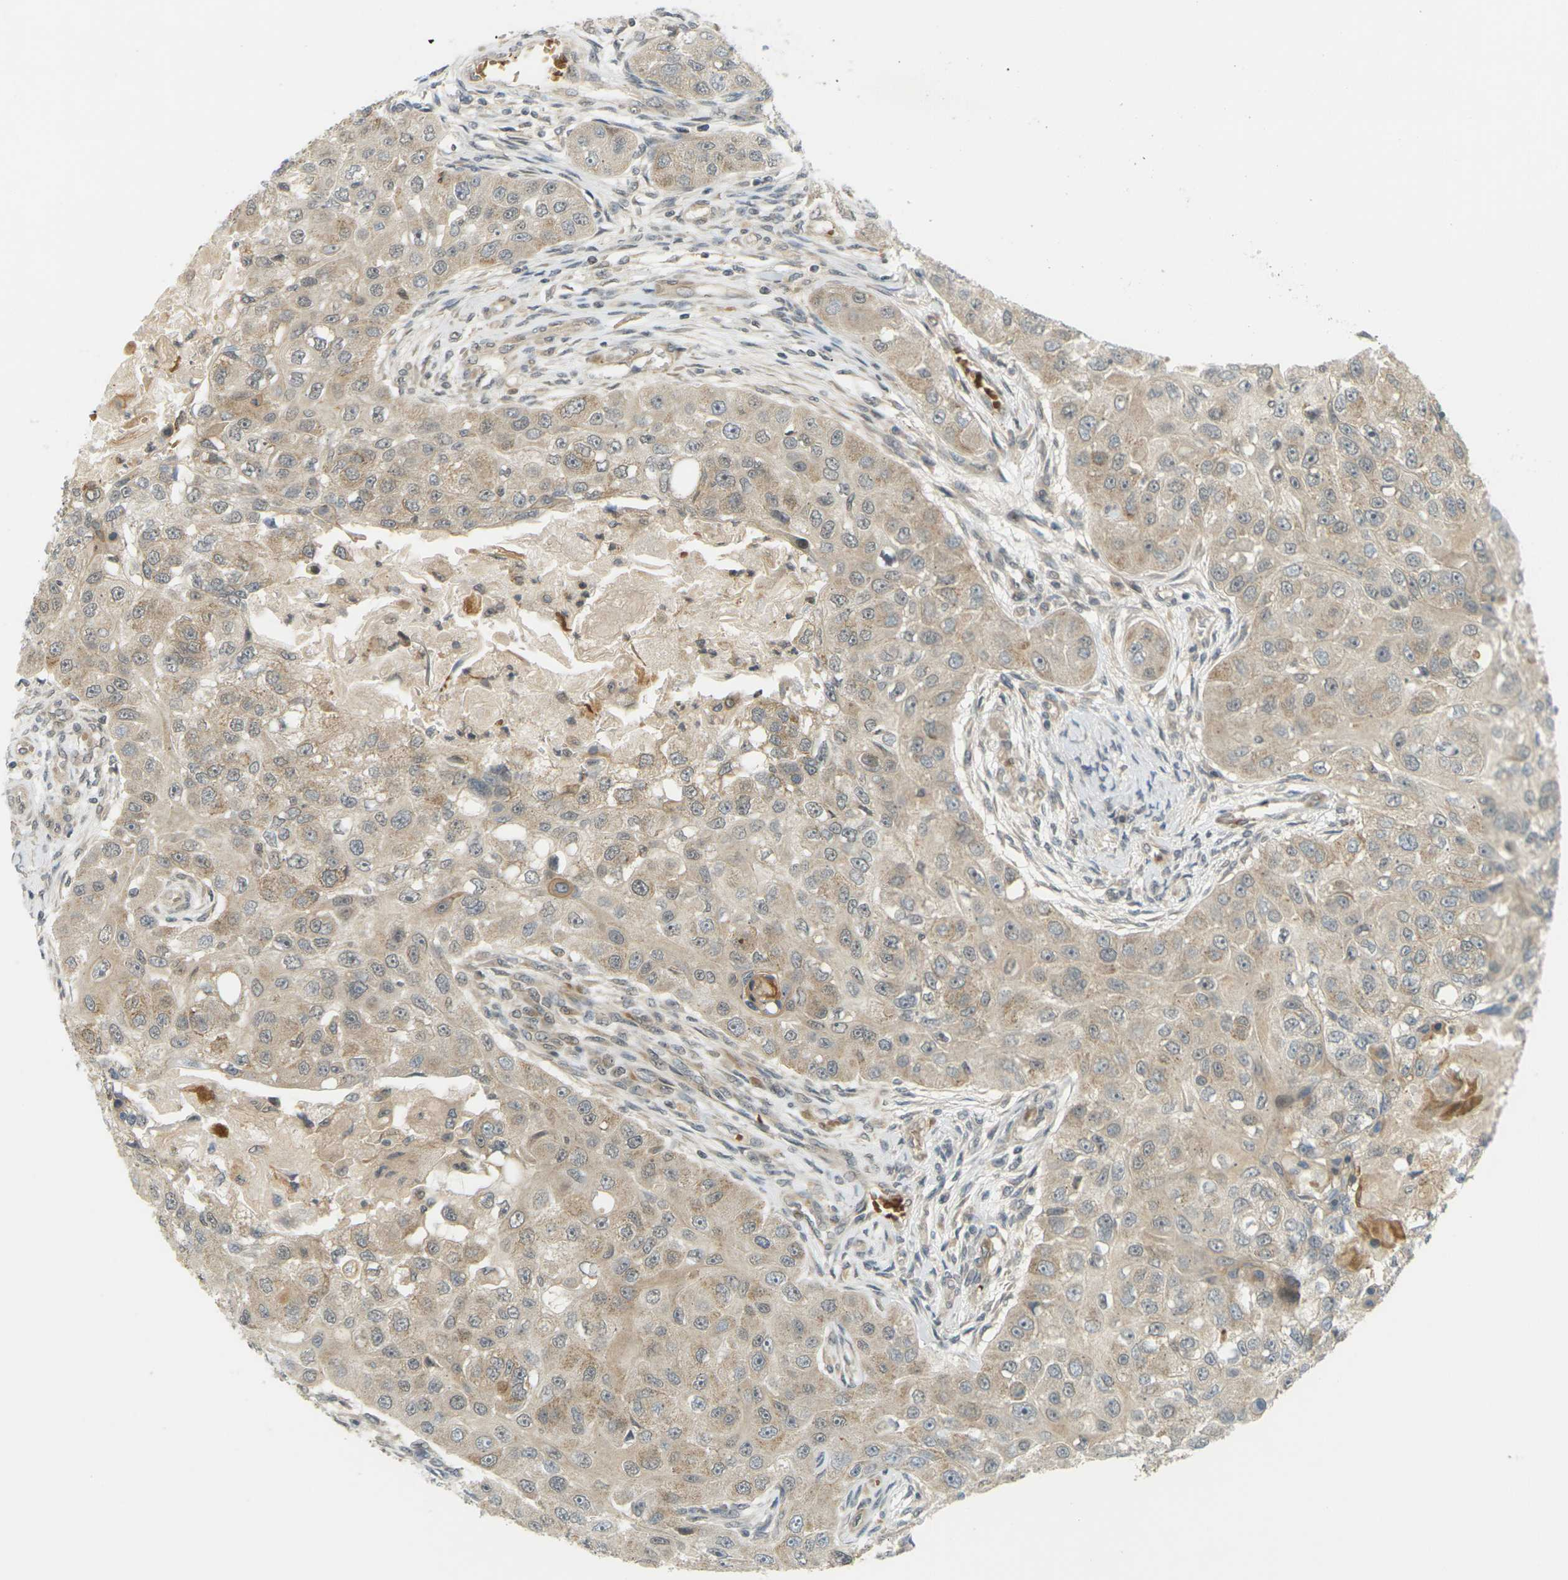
{"staining": {"intensity": "weak", "quantity": ">75%", "location": "cytoplasmic/membranous"}, "tissue": "head and neck cancer", "cell_type": "Tumor cells", "image_type": "cancer", "snomed": [{"axis": "morphology", "description": "Normal tissue, NOS"}, {"axis": "morphology", "description": "Squamous cell carcinoma, NOS"}, {"axis": "topography", "description": "Skeletal muscle"}, {"axis": "topography", "description": "Head-Neck"}], "caption": "This histopathology image displays immunohistochemistry staining of human squamous cell carcinoma (head and neck), with low weak cytoplasmic/membranous expression in approximately >75% of tumor cells.", "gene": "SOCS6", "patient": {"sex": "male", "age": 51}}